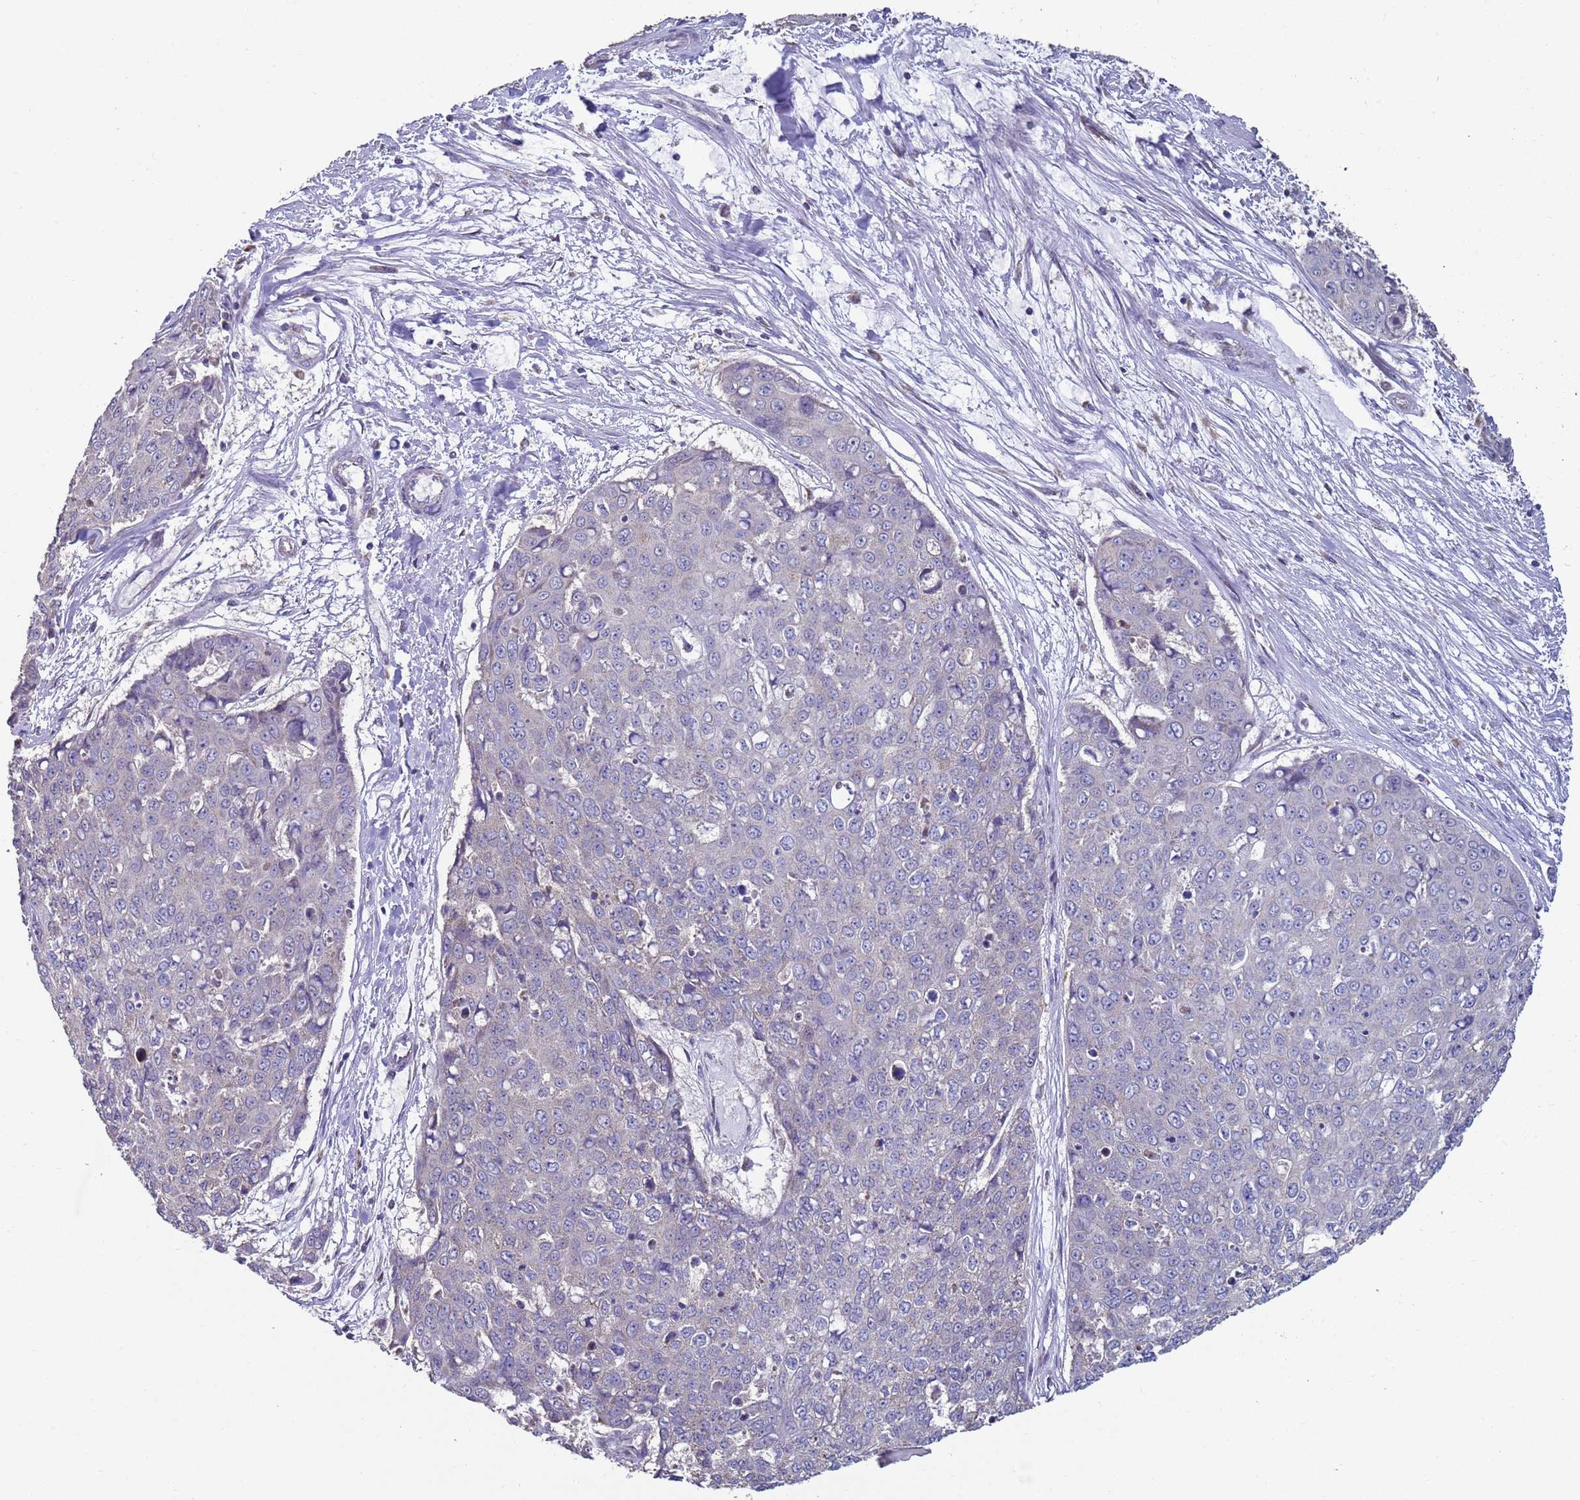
{"staining": {"intensity": "negative", "quantity": "none", "location": "none"}, "tissue": "skin cancer", "cell_type": "Tumor cells", "image_type": "cancer", "snomed": [{"axis": "morphology", "description": "Squamous cell carcinoma, NOS"}, {"axis": "topography", "description": "Skin"}], "caption": "Immunohistochemistry (IHC) image of neoplastic tissue: human skin squamous cell carcinoma stained with DAB (3,3'-diaminobenzidine) displays no significant protein positivity in tumor cells.", "gene": "DIP2B", "patient": {"sex": "female", "age": 44}}